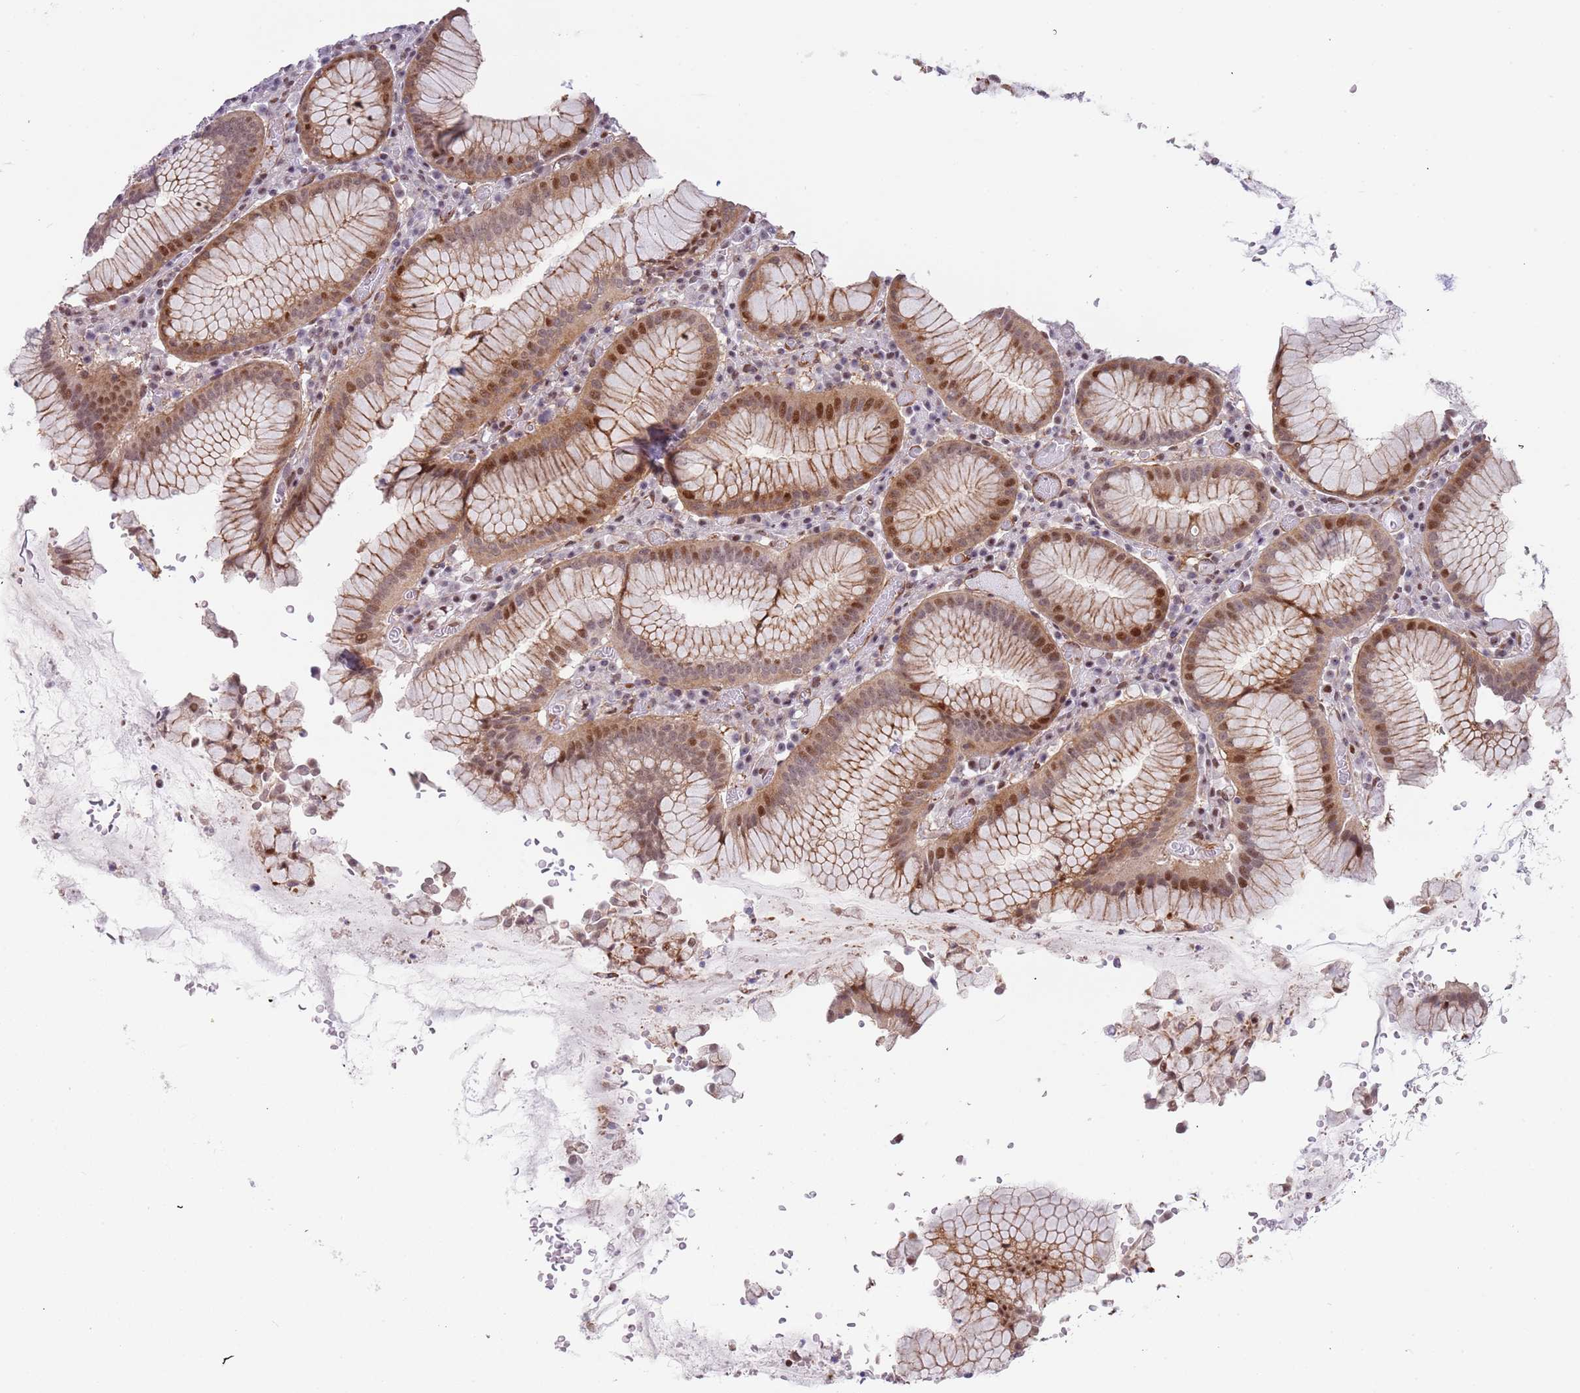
{"staining": {"intensity": "strong", "quantity": "25%-75%", "location": "cytoplasmic/membranous,nuclear"}, "tissue": "stomach", "cell_type": "Glandular cells", "image_type": "normal", "snomed": [{"axis": "morphology", "description": "Normal tissue, NOS"}, {"axis": "topography", "description": "Stomach"}], "caption": "Stomach stained with immunohistochemistry (IHC) reveals strong cytoplasmic/membranous,nuclear staining in about 25%-75% of glandular cells. The protein is stained brown, and the nuclei are stained in blue (DAB (3,3'-diaminobenzidine) IHC with brightfield microscopy, high magnification).", "gene": "LRMDA", "patient": {"sex": "male", "age": 55}}